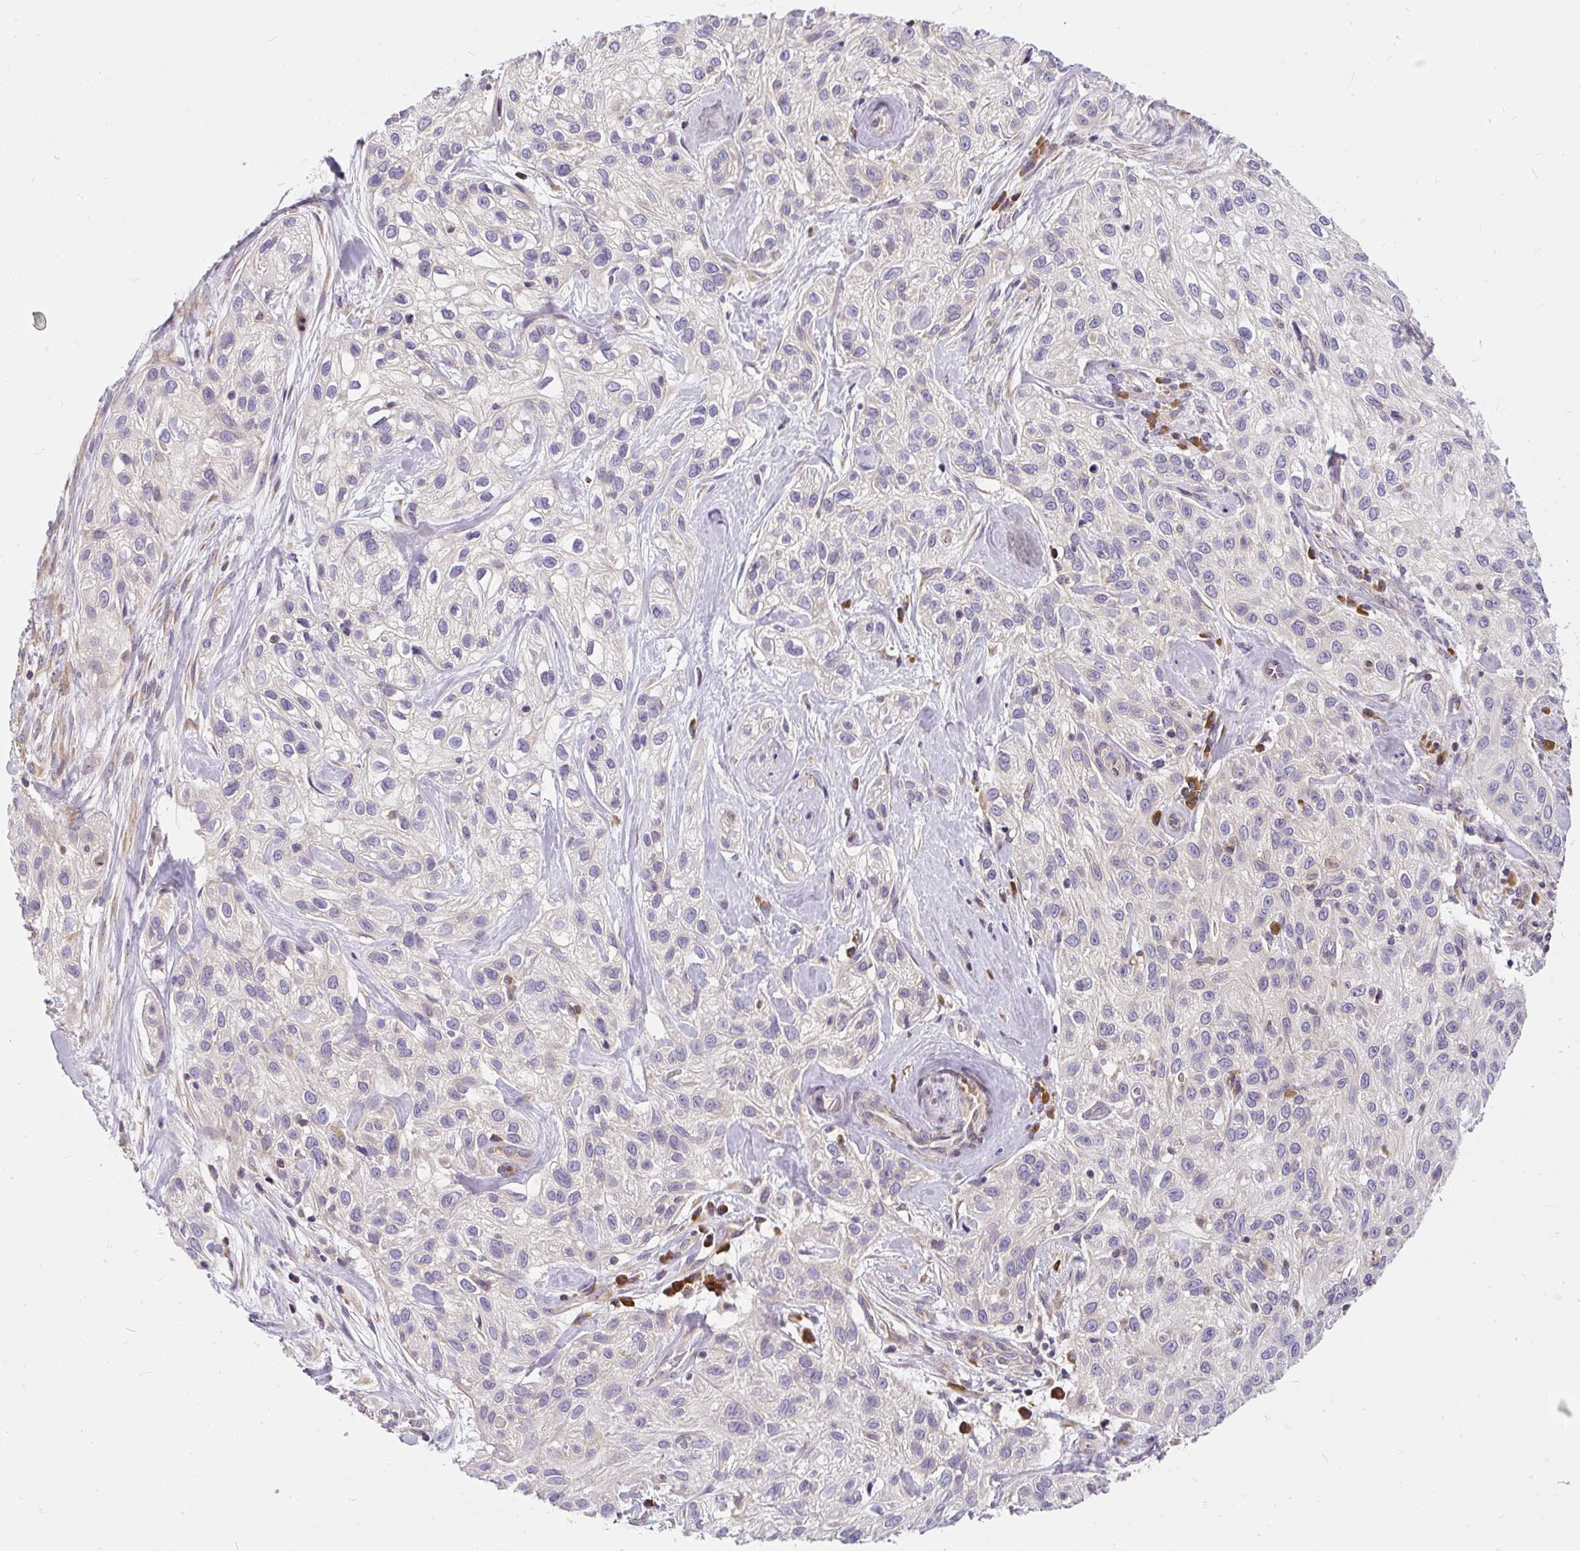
{"staining": {"intensity": "negative", "quantity": "none", "location": "none"}, "tissue": "skin cancer", "cell_type": "Tumor cells", "image_type": "cancer", "snomed": [{"axis": "morphology", "description": "Squamous cell carcinoma, NOS"}, {"axis": "topography", "description": "Skin"}], "caption": "Tumor cells are negative for protein expression in human skin cancer (squamous cell carcinoma).", "gene": "CYP20A1", "patient": {"sex": "male", "age": 82}}